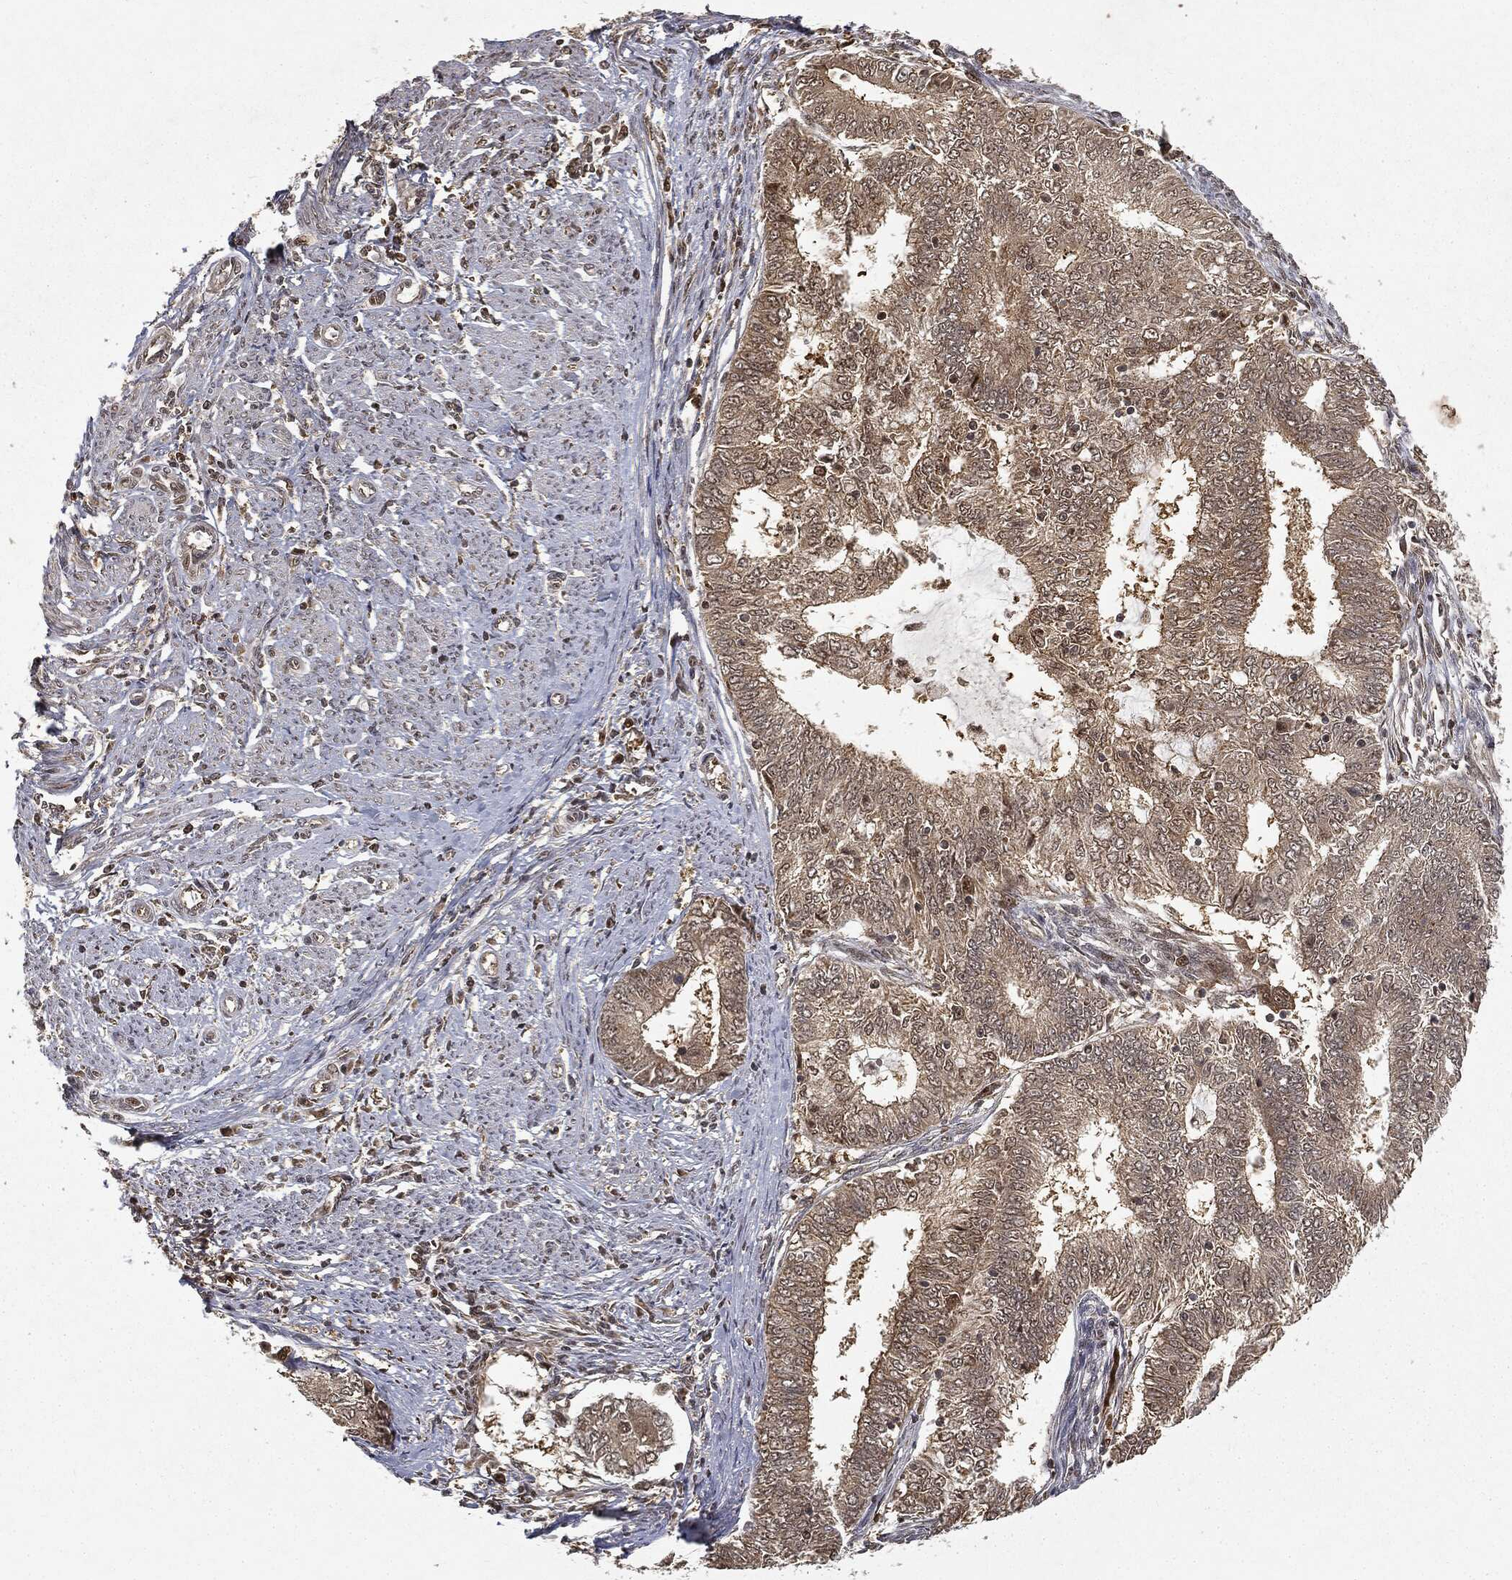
{"staining": {"intensity": "weak", "quantity": "25%-75%", "location": "cytoplasmic/membranous"}, "tissue": "endometrial cancer", "cell_type": "Tumor cells", "image_type": "cancer", "snomed": [{"axis": "morphology", "description": "Adenocarcinoma, NOS"}, {"axis": "topography", "description": "Endometrium"}], "caption": "This photomicrograph exhibits IHC staining of endometrial cancer (adenocarcinoma), with low weak cytoplasmic/membranous positivity in approximately 25%-75% of tumor cells.", "gene": "ZNHIT6", "patient": {"sex": "female", "age": 62}}